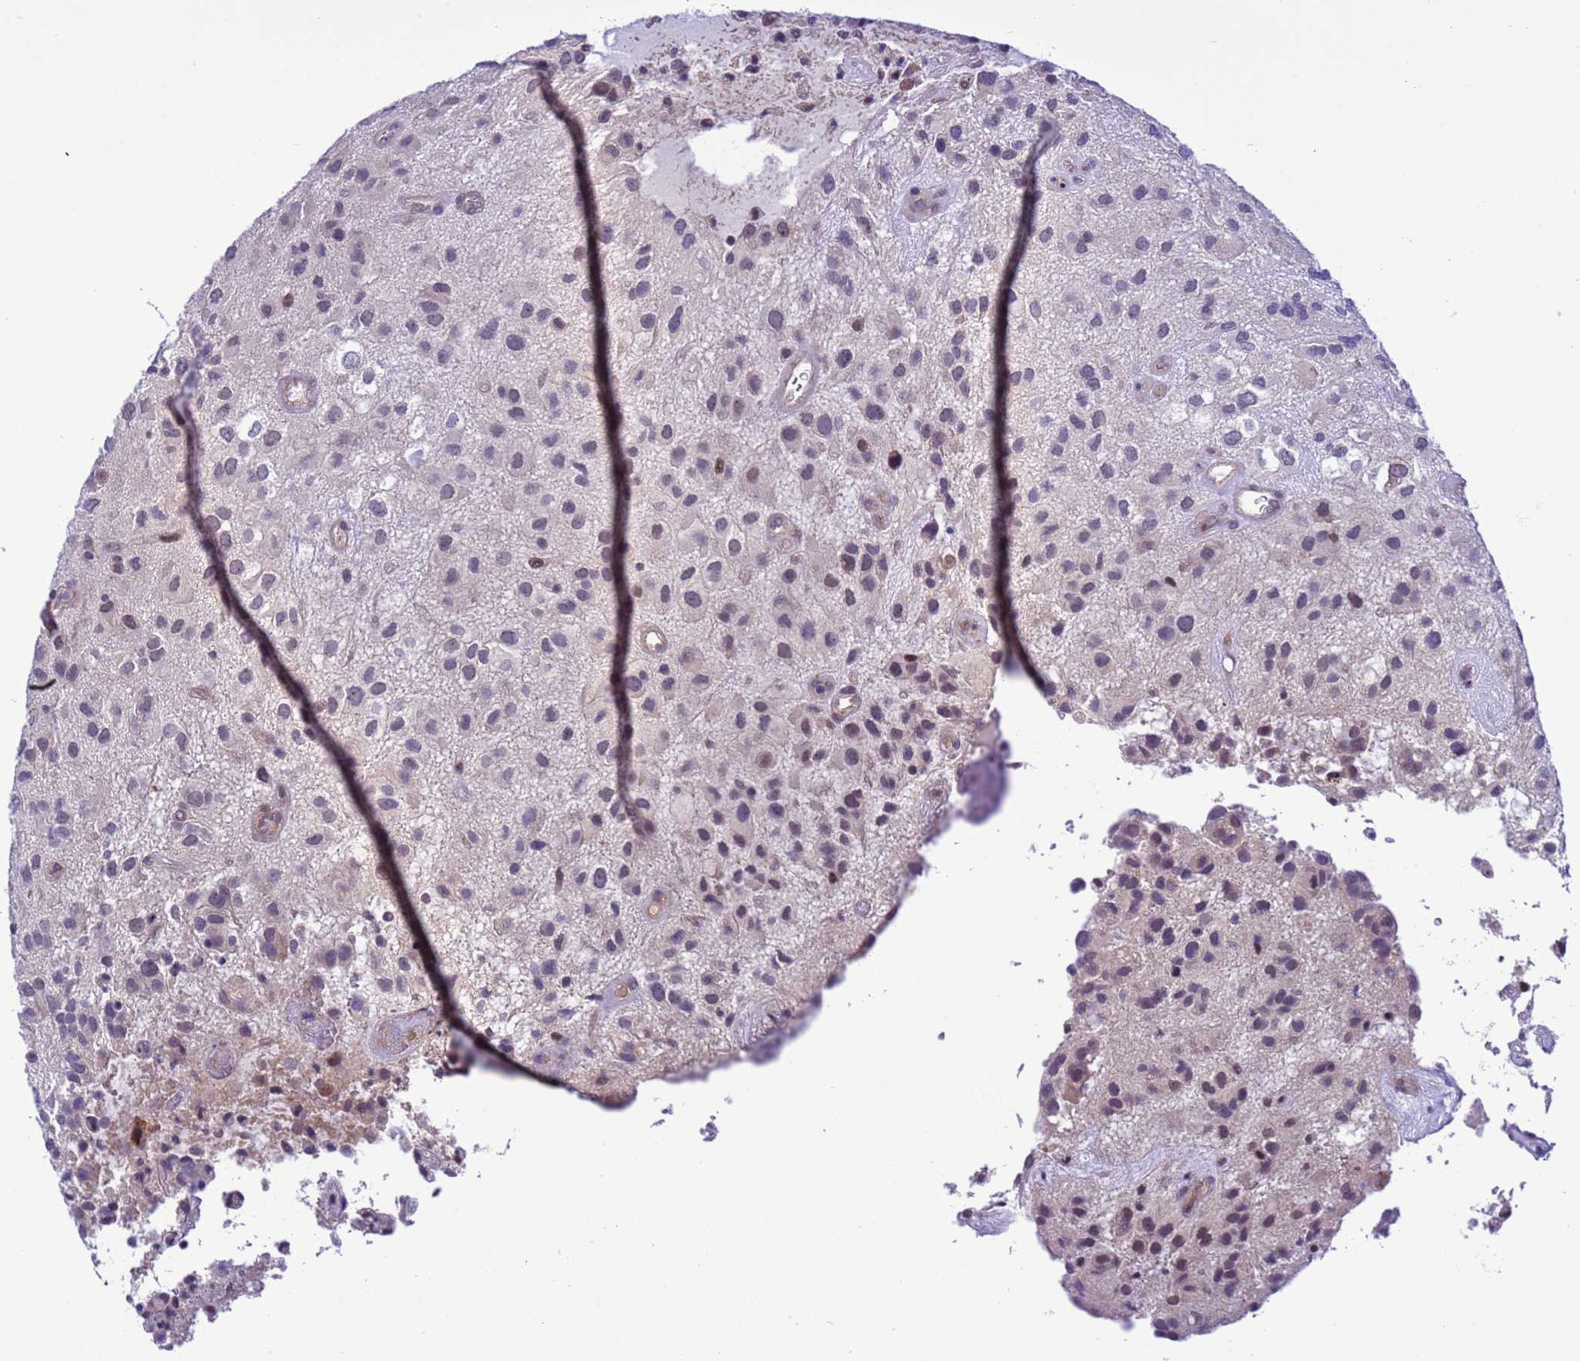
{"staining": {"intensity": "moderate", "quantity": "<25%", "location": "nuclear"}, "tissue": "glioma", "cell_type": "Tumor cells", "image_type": "cancer", "snomed": [{"axis": "morphology", "description": "Glioma, malignant, Low grade"}, {"axis": "topography", "description": "Brain"}], "caption": "This is a photomicrograph of immunohistochemistry staining of malignant glioma (low-grade), which shows moderate staining in the nuclear of tumor cells.", "gene": "RASD1", "patient": {"sex": "male", "age": 66}}